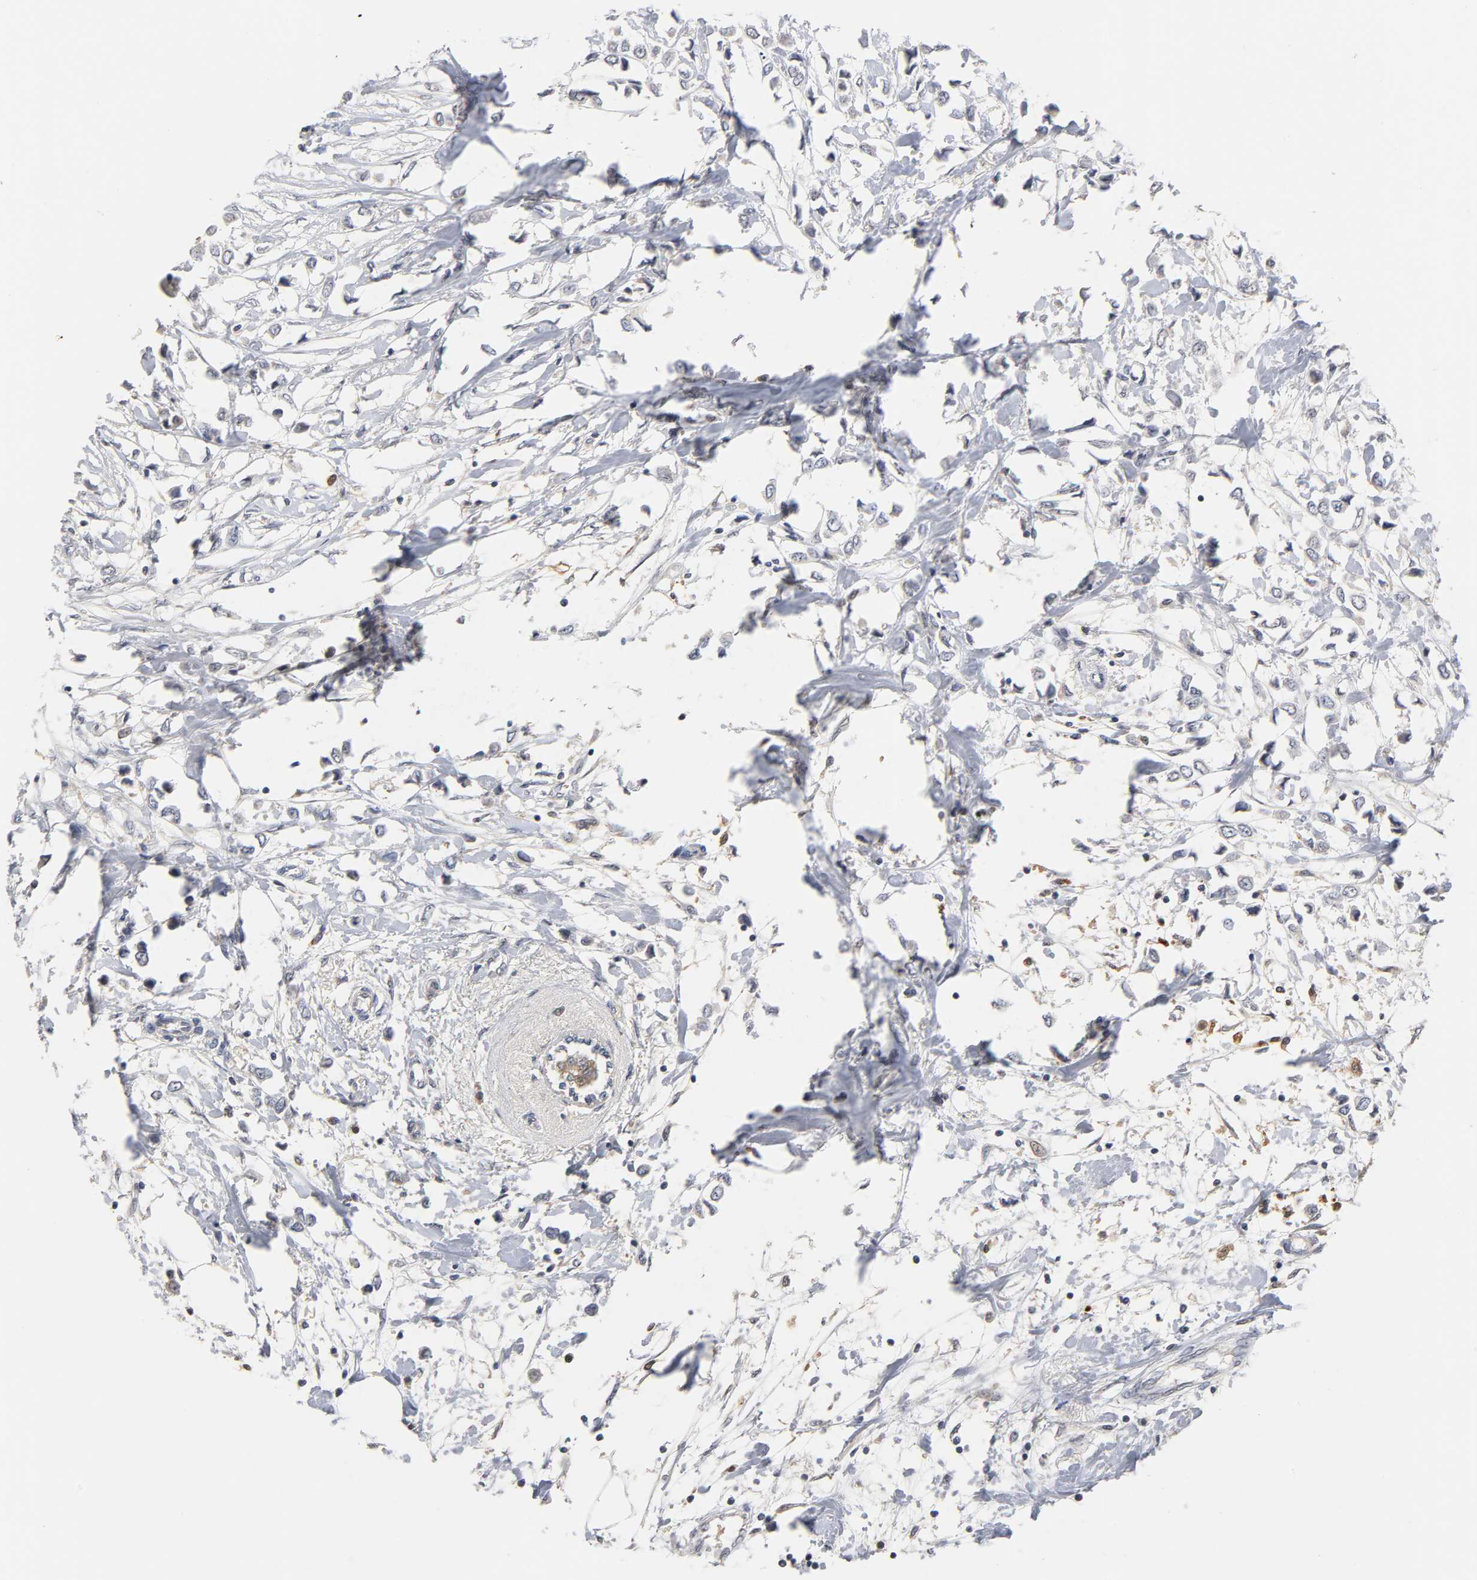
{"staining": {"intensity": "moderate", "quantity": "<25%", "location": "cytoplasmic/membranous"}, "tissue": "breast cancer", "cell_type": "Tumor cells", "image_type": "cancer", "snomed": [{"axis": "morphology", "description": "Lobular carcinoma"}, {"axis": "topography", "description": "Breast"}], "caption": "The image shows immunohistochemical staining of lobular carcinoma (breast). There is moderate cytoplasmic/membranous positivity is seen in approximately <25% of tumor cells.", "gene": "GSTZ1", "patient": {"sex": "female", "age": 51}}